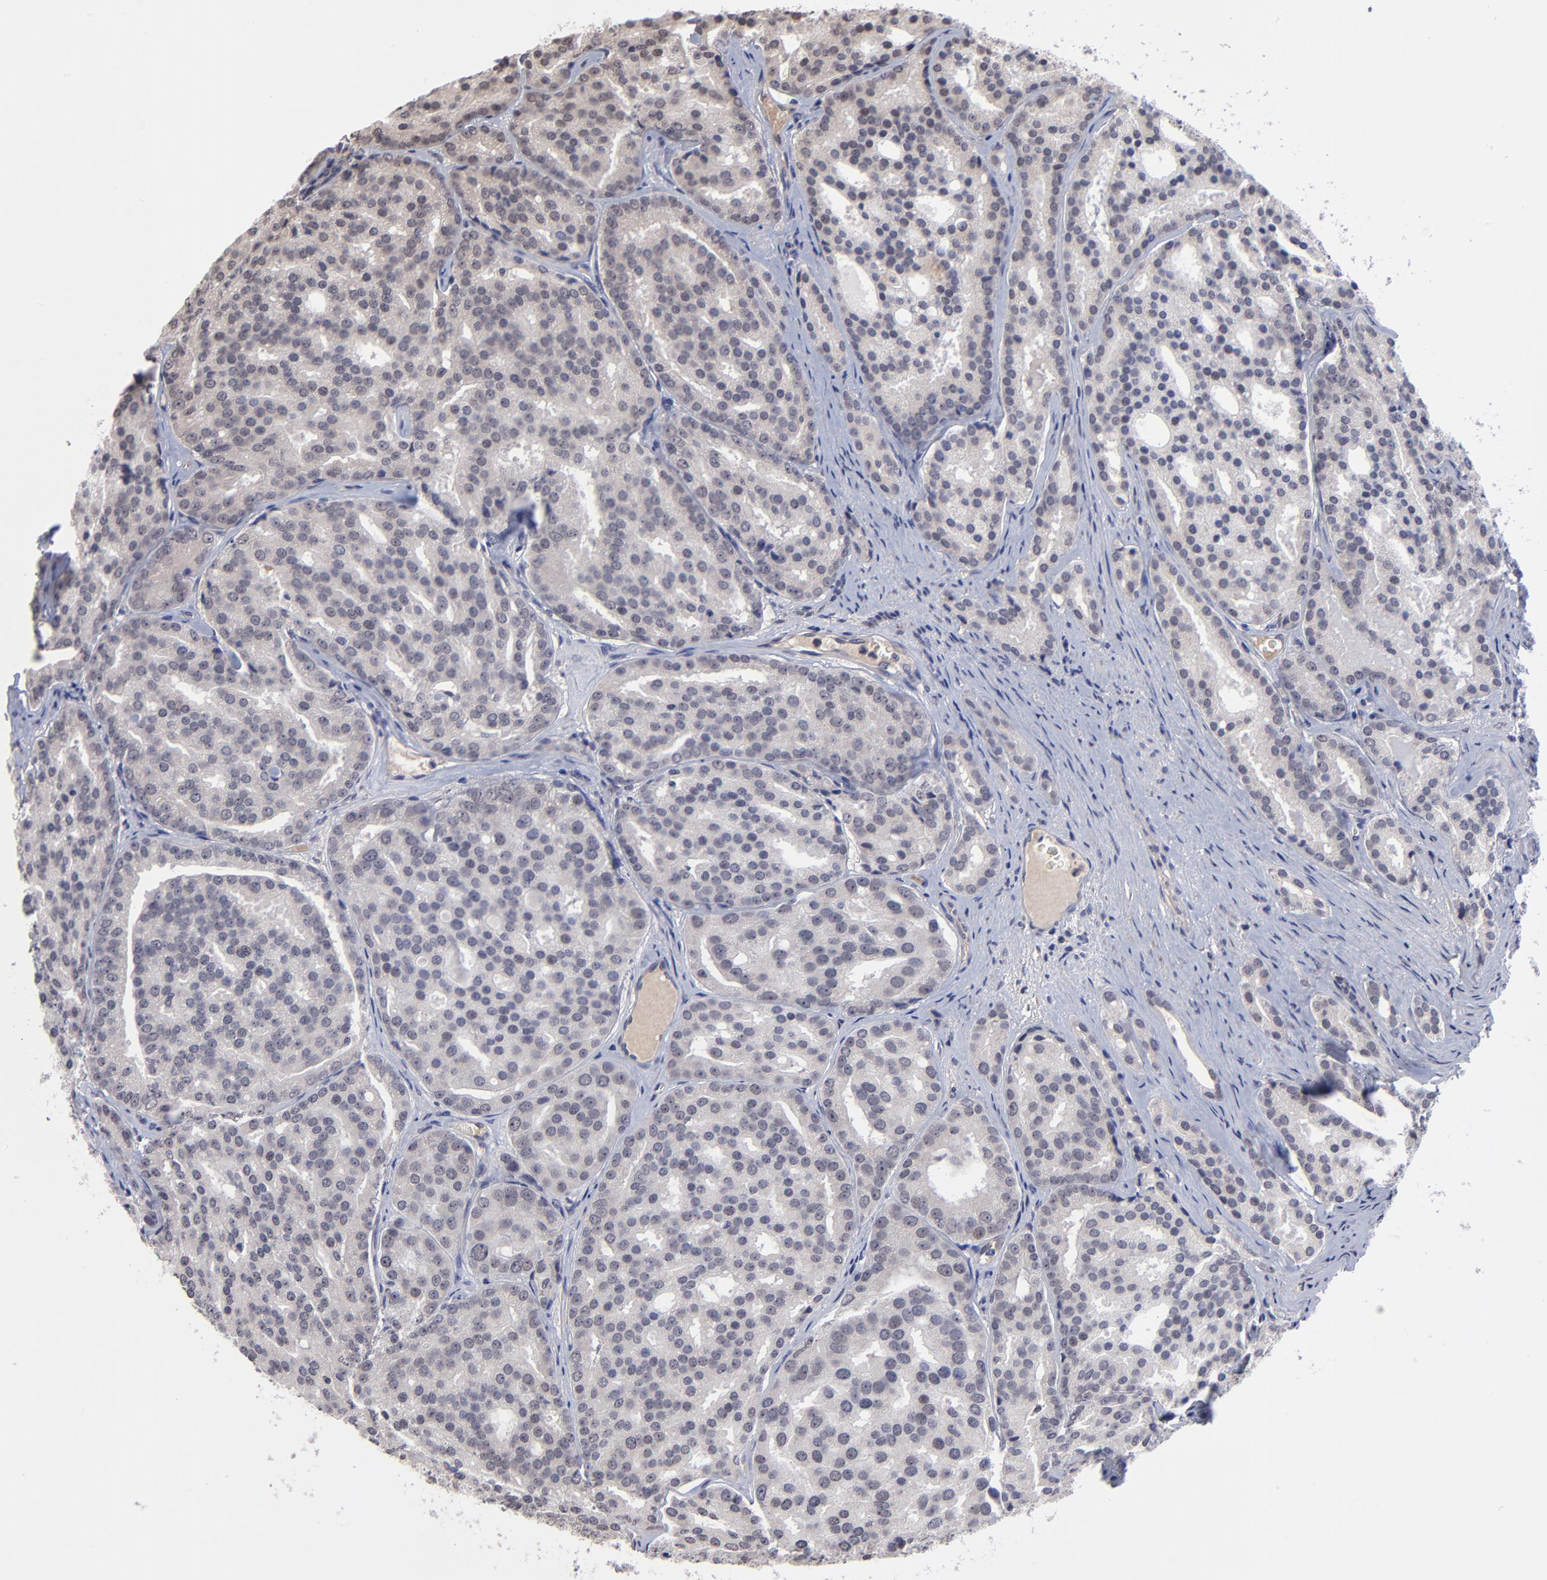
{"staining": {"intensity": "negative", "quantity": "none", "location": "none"}, "tissue": "prostate cancer", "cell_type": "Tumor cells", "image_type": "cancer", "snomed": [{"axis": "morphology", "description": "Adenocarcinoma, High grade"}, {"axis": "topography", "description": "Prostate"}], "caption": "Tumor cells show no significant staining in prostate cancer. (Immunohistochemistry (ihc), brightfield microscopy, high magnification).", "gene": "CHL1", "patient": {"sex": "male", "age": 64}}